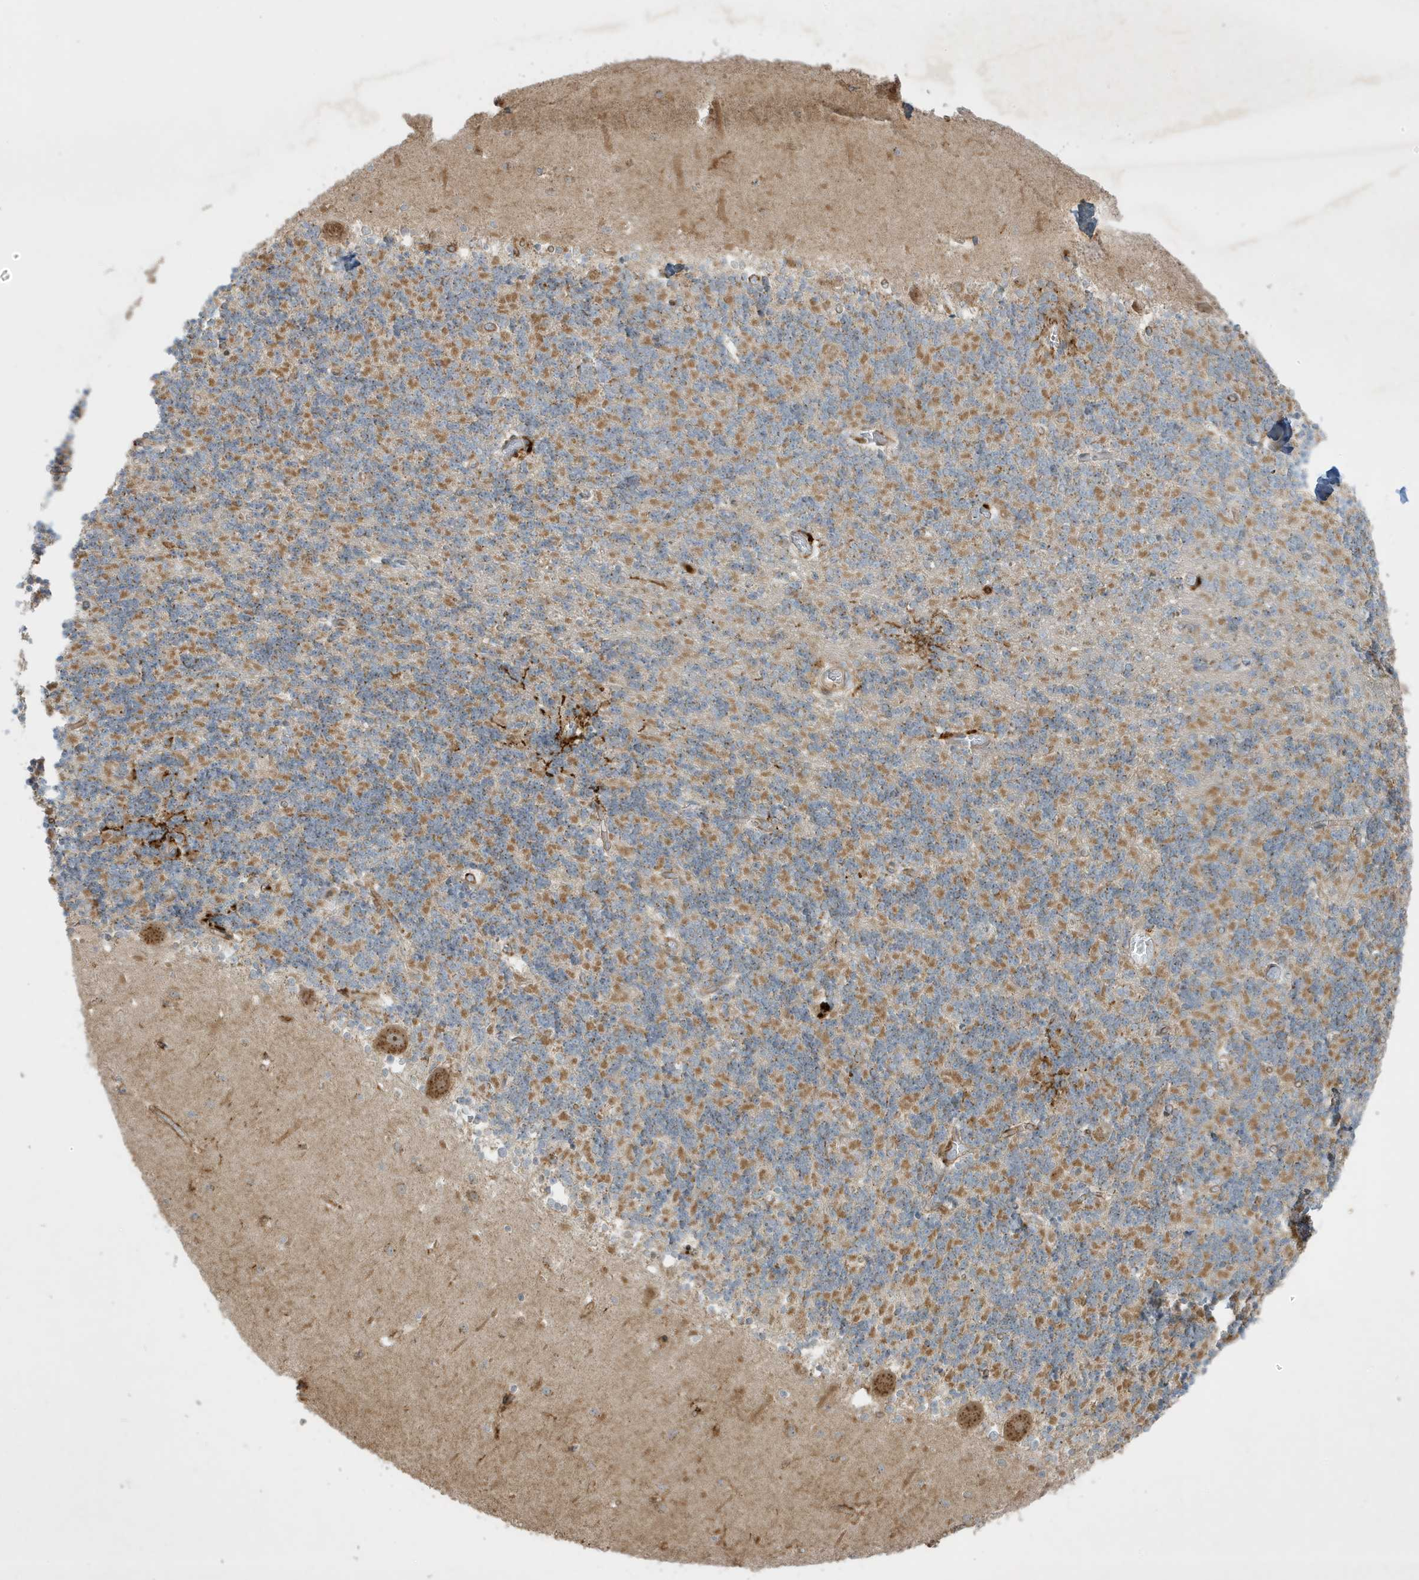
{"staining": {"intensity": "moderate", "quantity": ">75%", "location": "cytoplasmic/membranous"}, "tissue": "cerebellum", "cell_type": "Cells in granular layer", "image_type": "normal", "snomed": [{"axis": "morphology", "description": "Normal tissue, NOS"}, {"axis": "topography", "description": "Cerebellum"}], "caption": "Unremarkable cerebellum shows moderate cytoplasmic/membranous expression in approximately >75% of cells in granular layer.", "gene": "IFT57", "patient": {"sex": "male", "age": 37}}